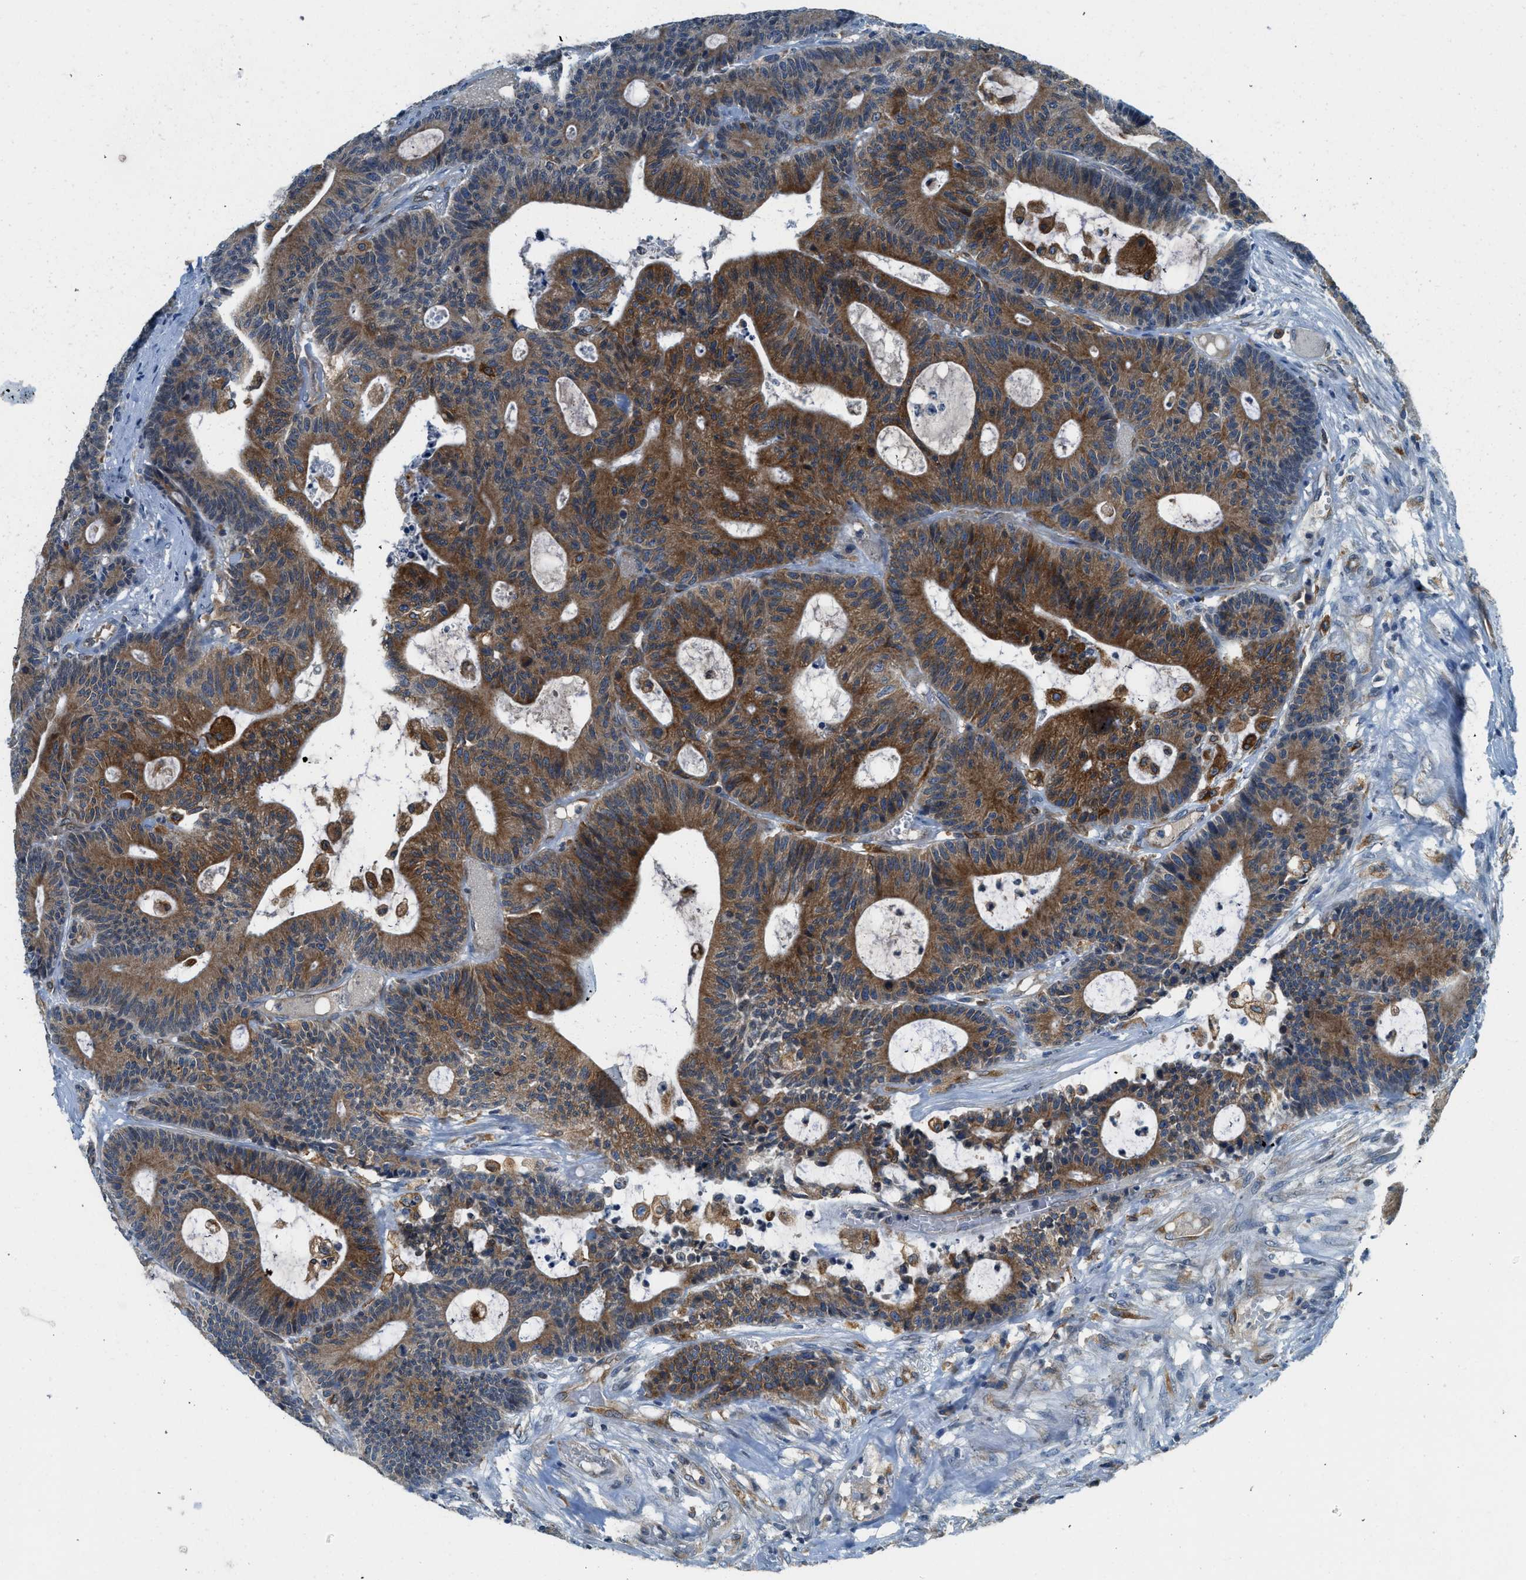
{"staining": {"intensity": "strong", "quantity": ">75%", "location": "cytoplasmic/membranous"}, "tissue": "colorectal cancer", "cell_type": "Tumor cells", "image_type": "cancer", "snomed": [{"axis": "morphology", "description": "Adenocarcinoma, NOS"}, {"axis": "topography", "description": "Colon"}], "caption": "Immunohistochemical staining of colorectal cancer (adenocarcinoma) displays high levels of strong cytoplasmic/membranous protein positivity in about >75% of tumor cells.", "gene": "BCAP31", "patient": {"sex": "female", "age": 84}}